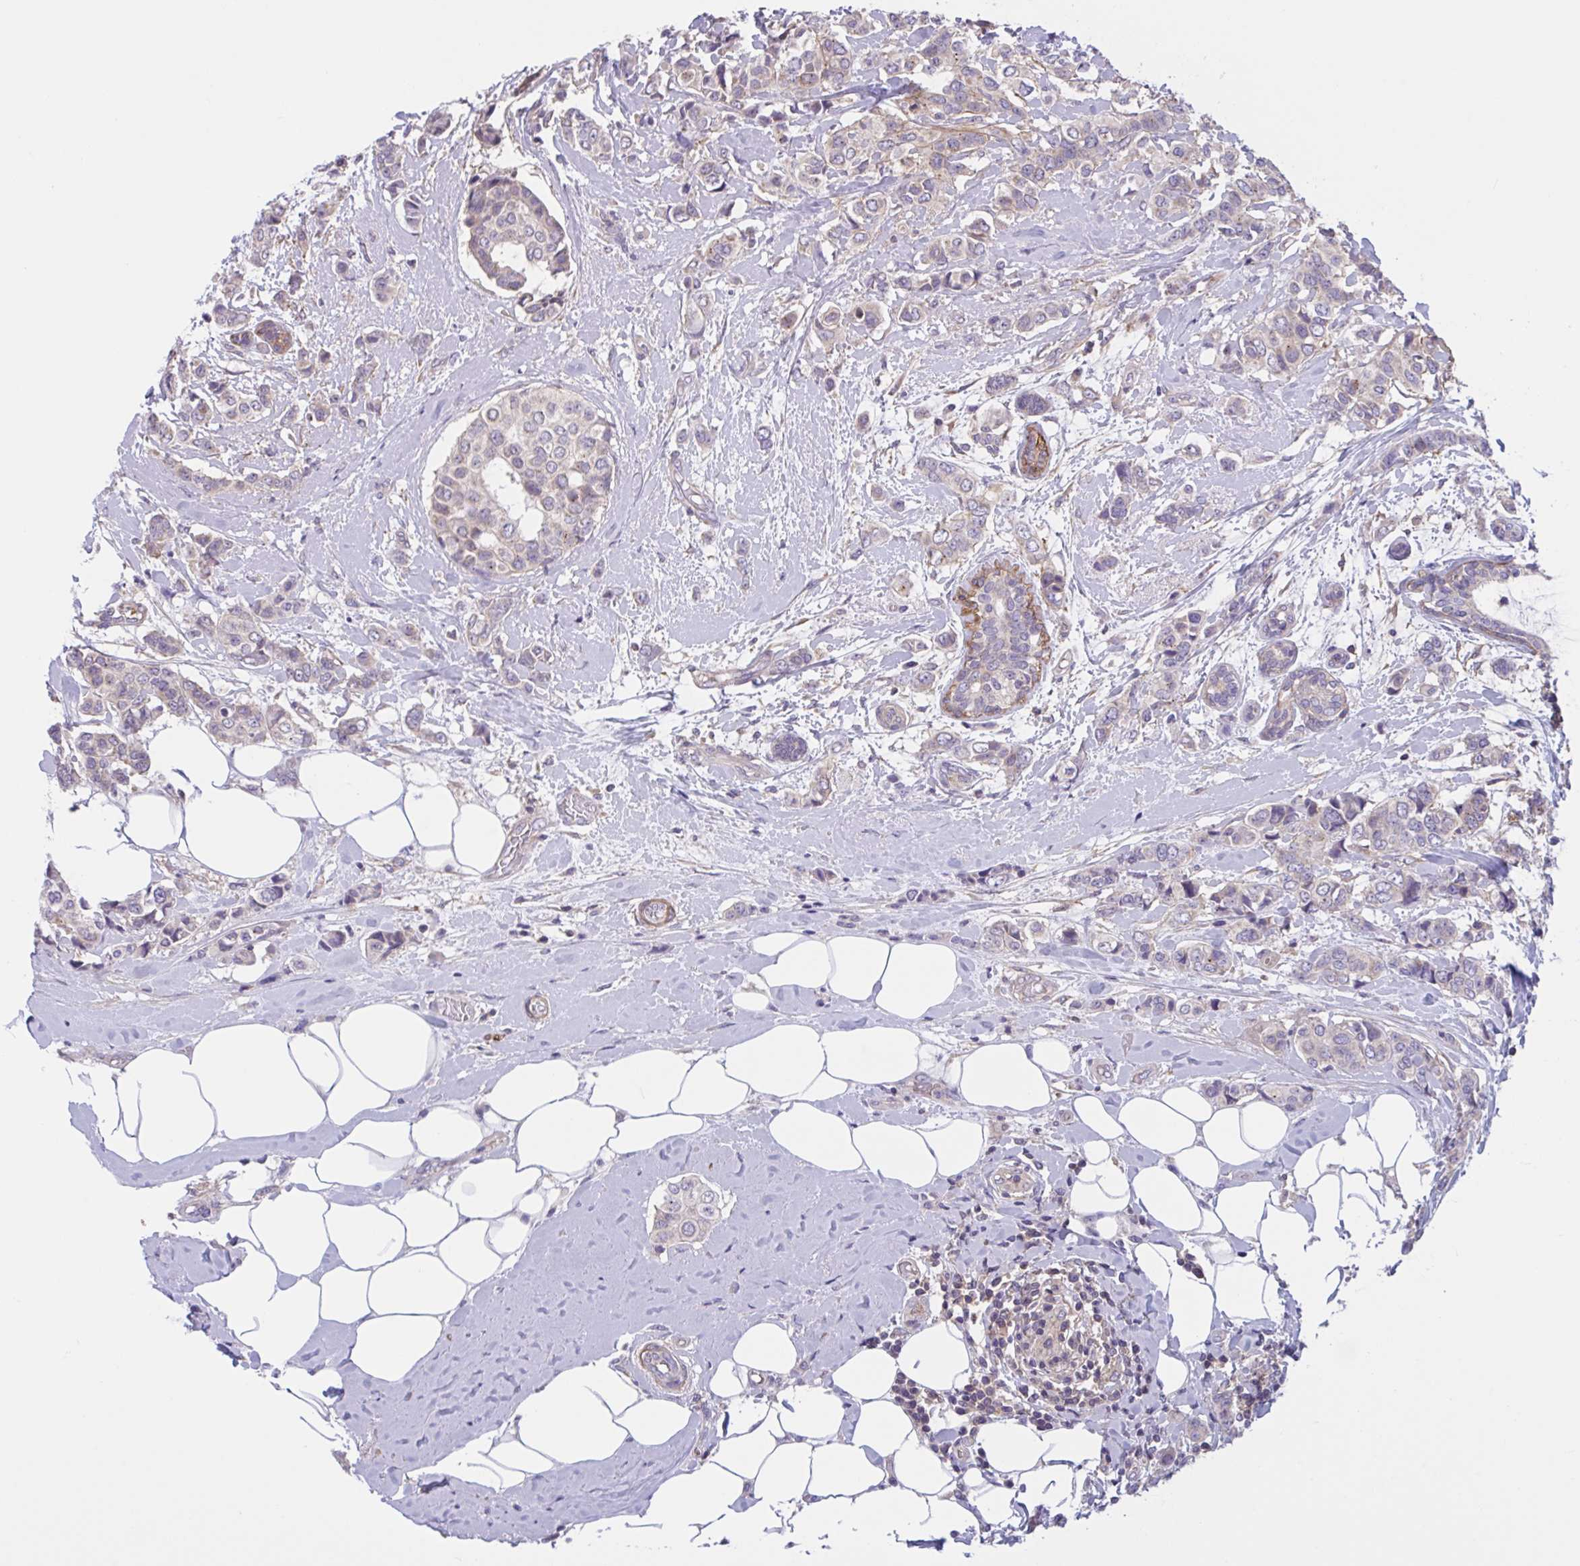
{"staining": {"intensity": "negative", "quantity": "none", "location": "none"}, "tissue": "breast cancer", "cell_type": "Tumor cells", "image_type": "cancer", "snomed": [{"axis": "morphology", "description": "Lobular carcinoma"}, {"axis": "topography", "description": "Breast"}], "caption": "A high-resolution micrograph shows immunohistochemistry staining of breast lobular carcinoma, which exhibits no significant positivity in tumor cells.", "gene": "WNT9B", "patient": {"sex": "female", "age": 51}}